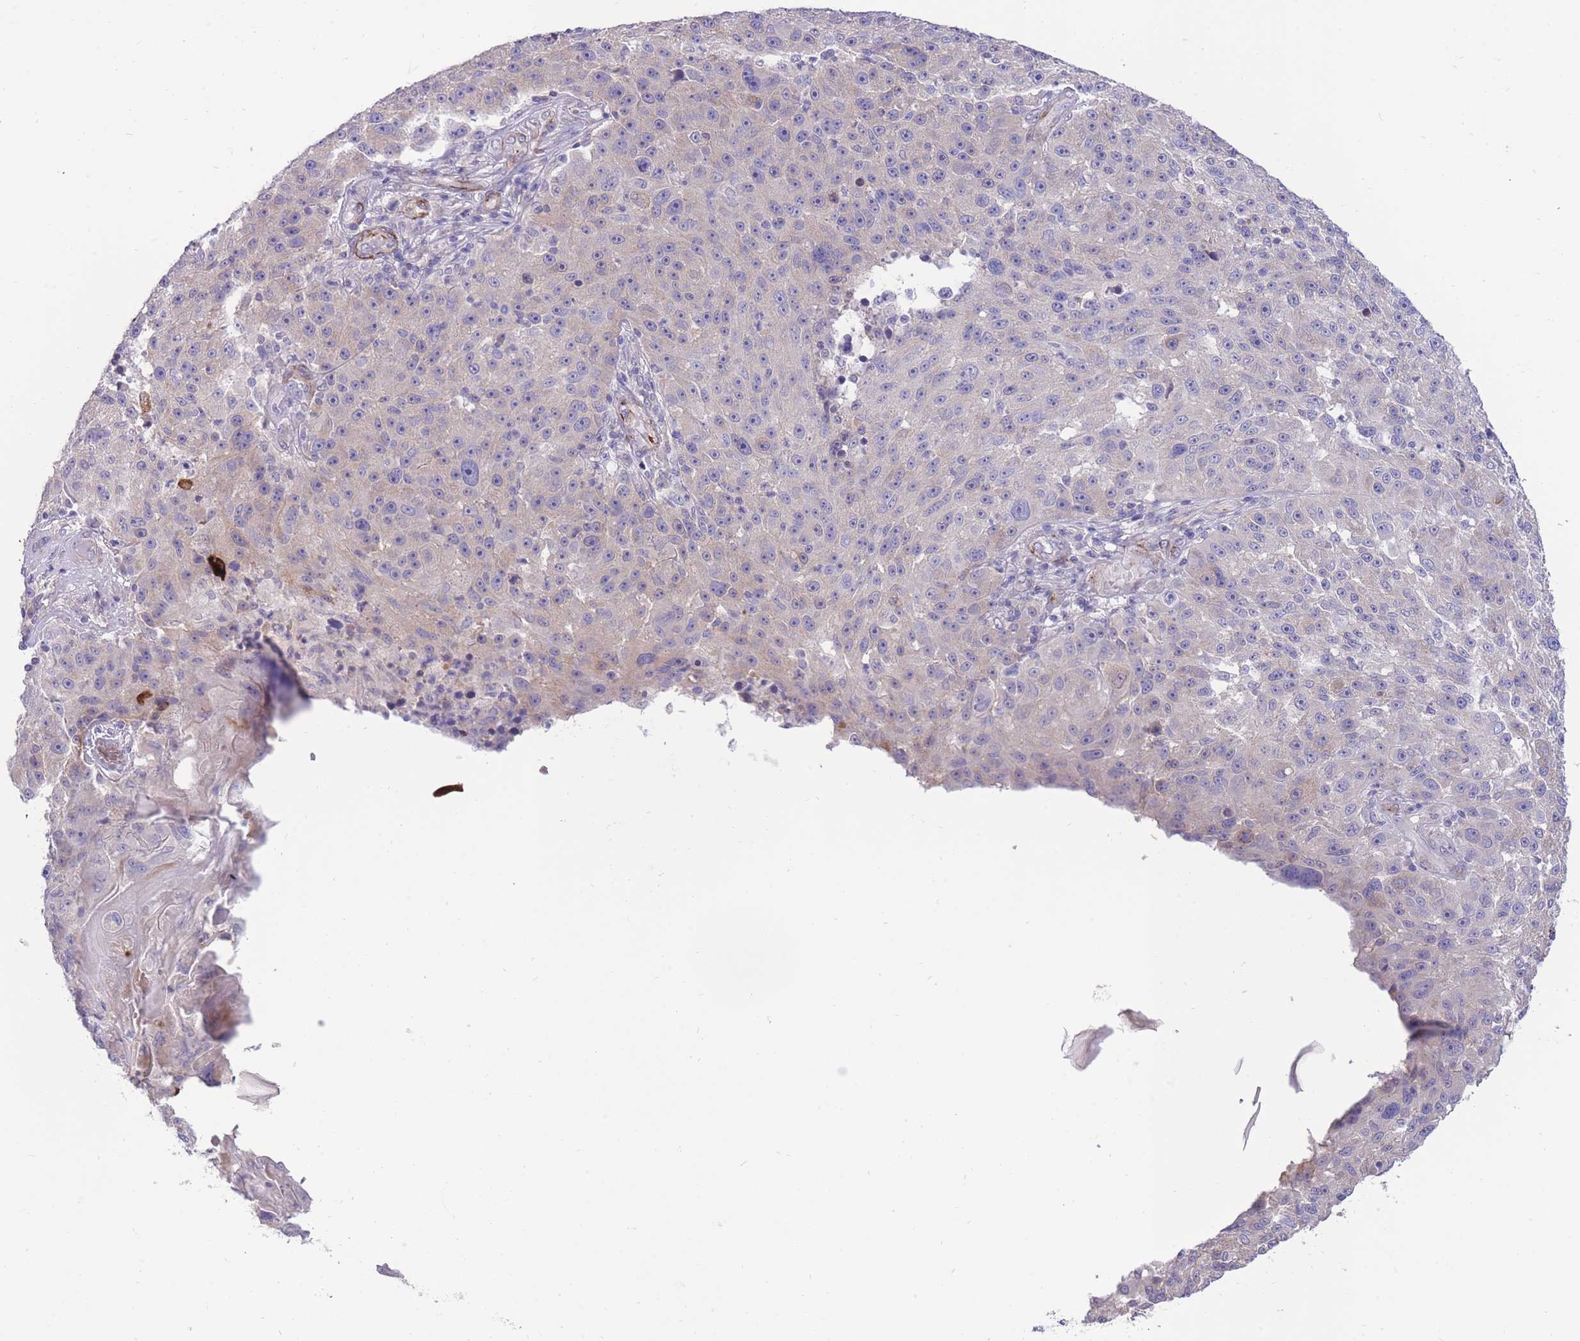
{"staining": {"intensity": "weak", "quantity": "<25%", "location": "cytoplasmic/membranous"}, "tissue": "melanoma", "cell_type": "Tumor cells", "image_type": "cancer", "snomed": [{"axis": "morphology", "description": "Malignant melanoma, NOS"}, {"axis": "topography", "description": "Skin"}], "caption": "DAB immunohistochemical staining of human malignant melanoma shows no significant expression in tumor cells.", "gene": "RGS11", "patient": {"sex": "male", "age": 53}}